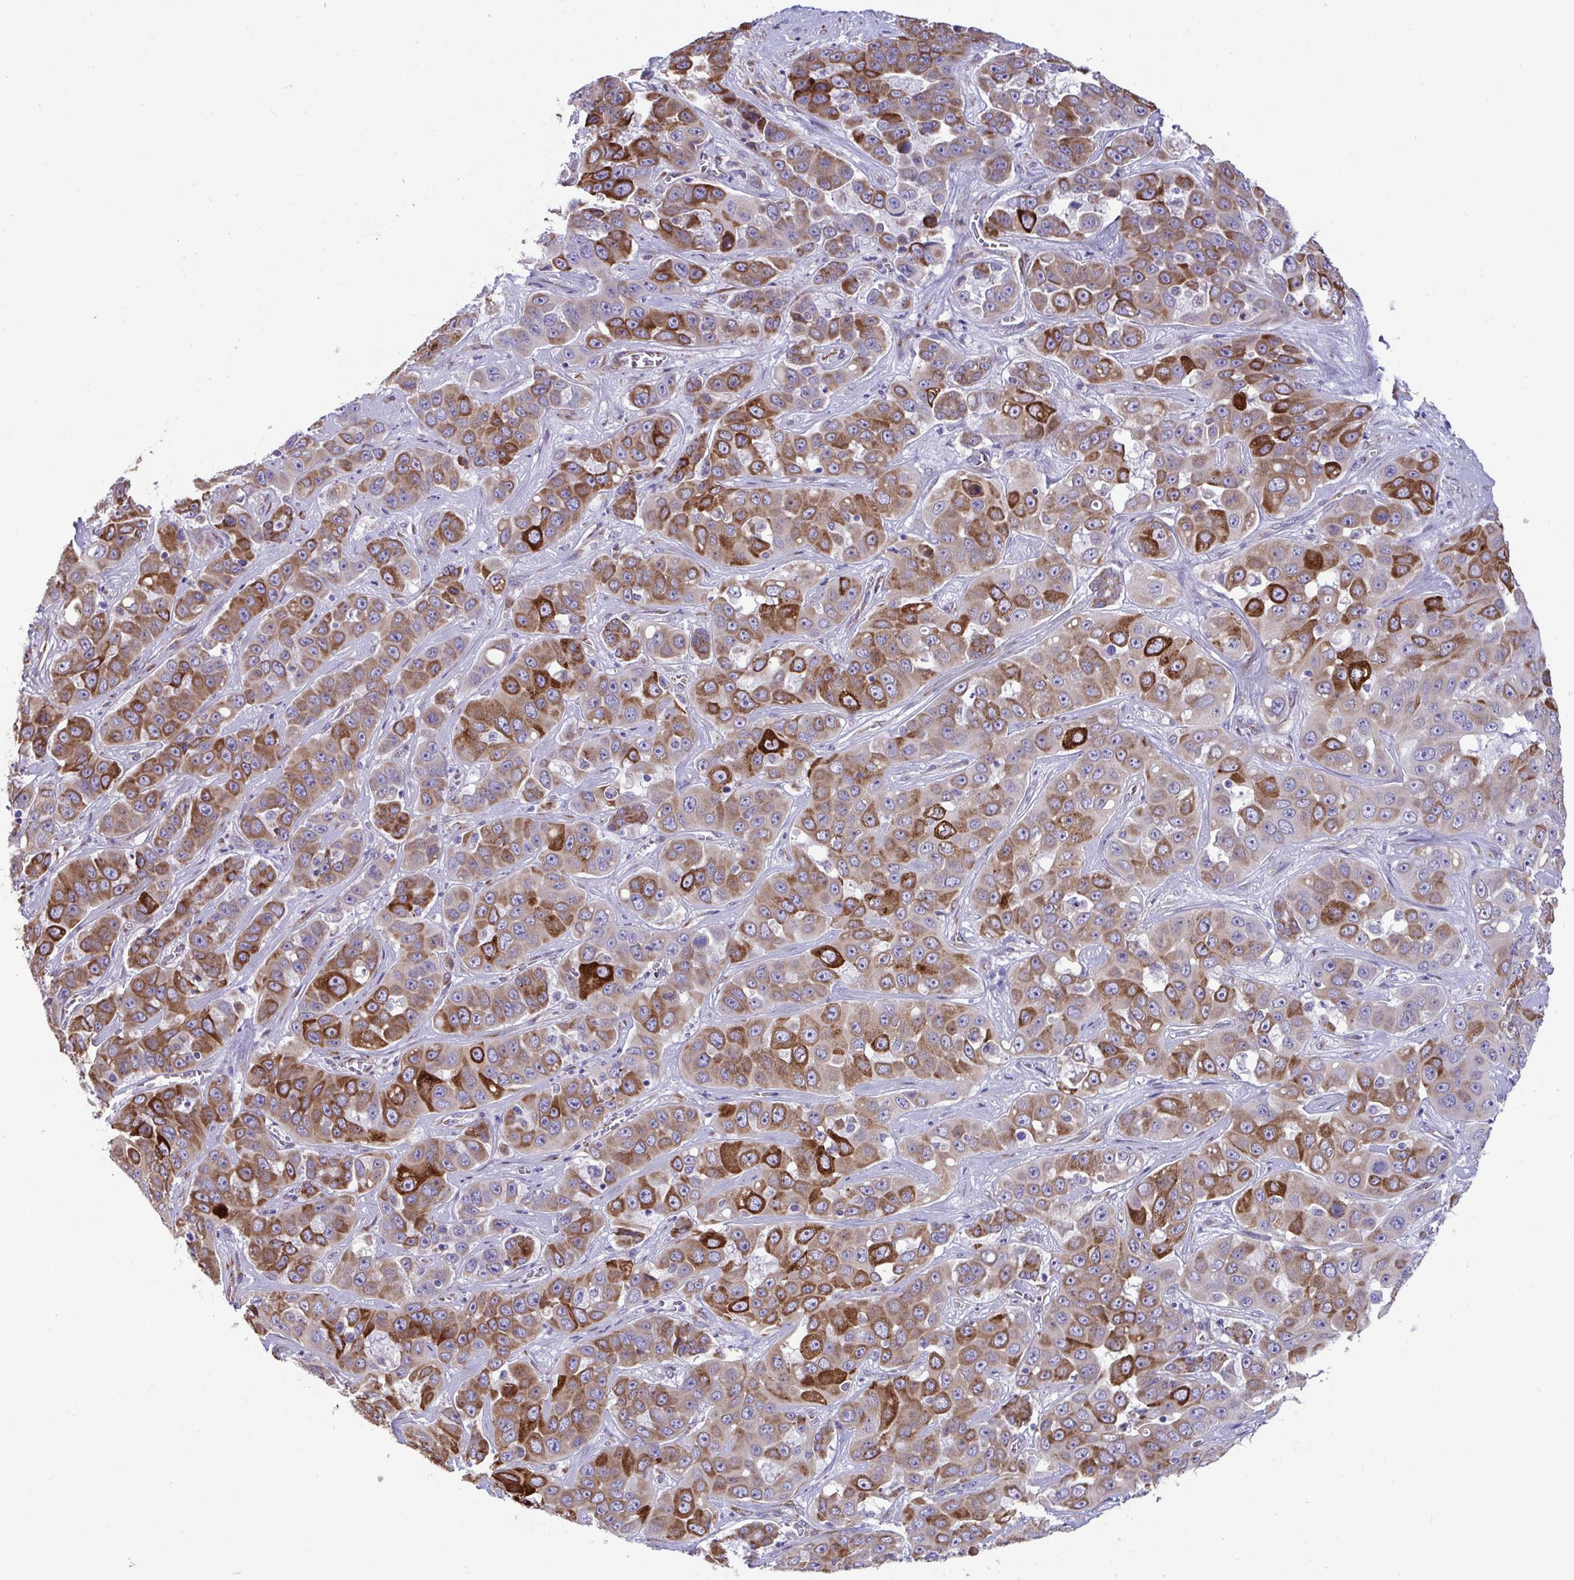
{"staining": {"intensity": "strong", "quantity": "25%-75%", "location": "cytoplasmic/membranous"}, "tissue": "liver cancer", "cell_type": "Tumor cells", "image_type": "cancer", "snomed": [{"axis": "morphology", "description": "Cholangiocarcinoma"}, {"axis": "topography", "description": "Liver"}], "caption": "DAB (3,3'-diaminobenzidine) immunohistochemical staining of liver cancer (cholangiocarcinoma) displays strong cytoplasmic/membranous protein positivity in approximately 25%-75% of tumor cells. The protein is shown in brown color, while the nuclei are stained blue.", "gene": "ASPH", "patient": {"sex": "female", "age": 52}}